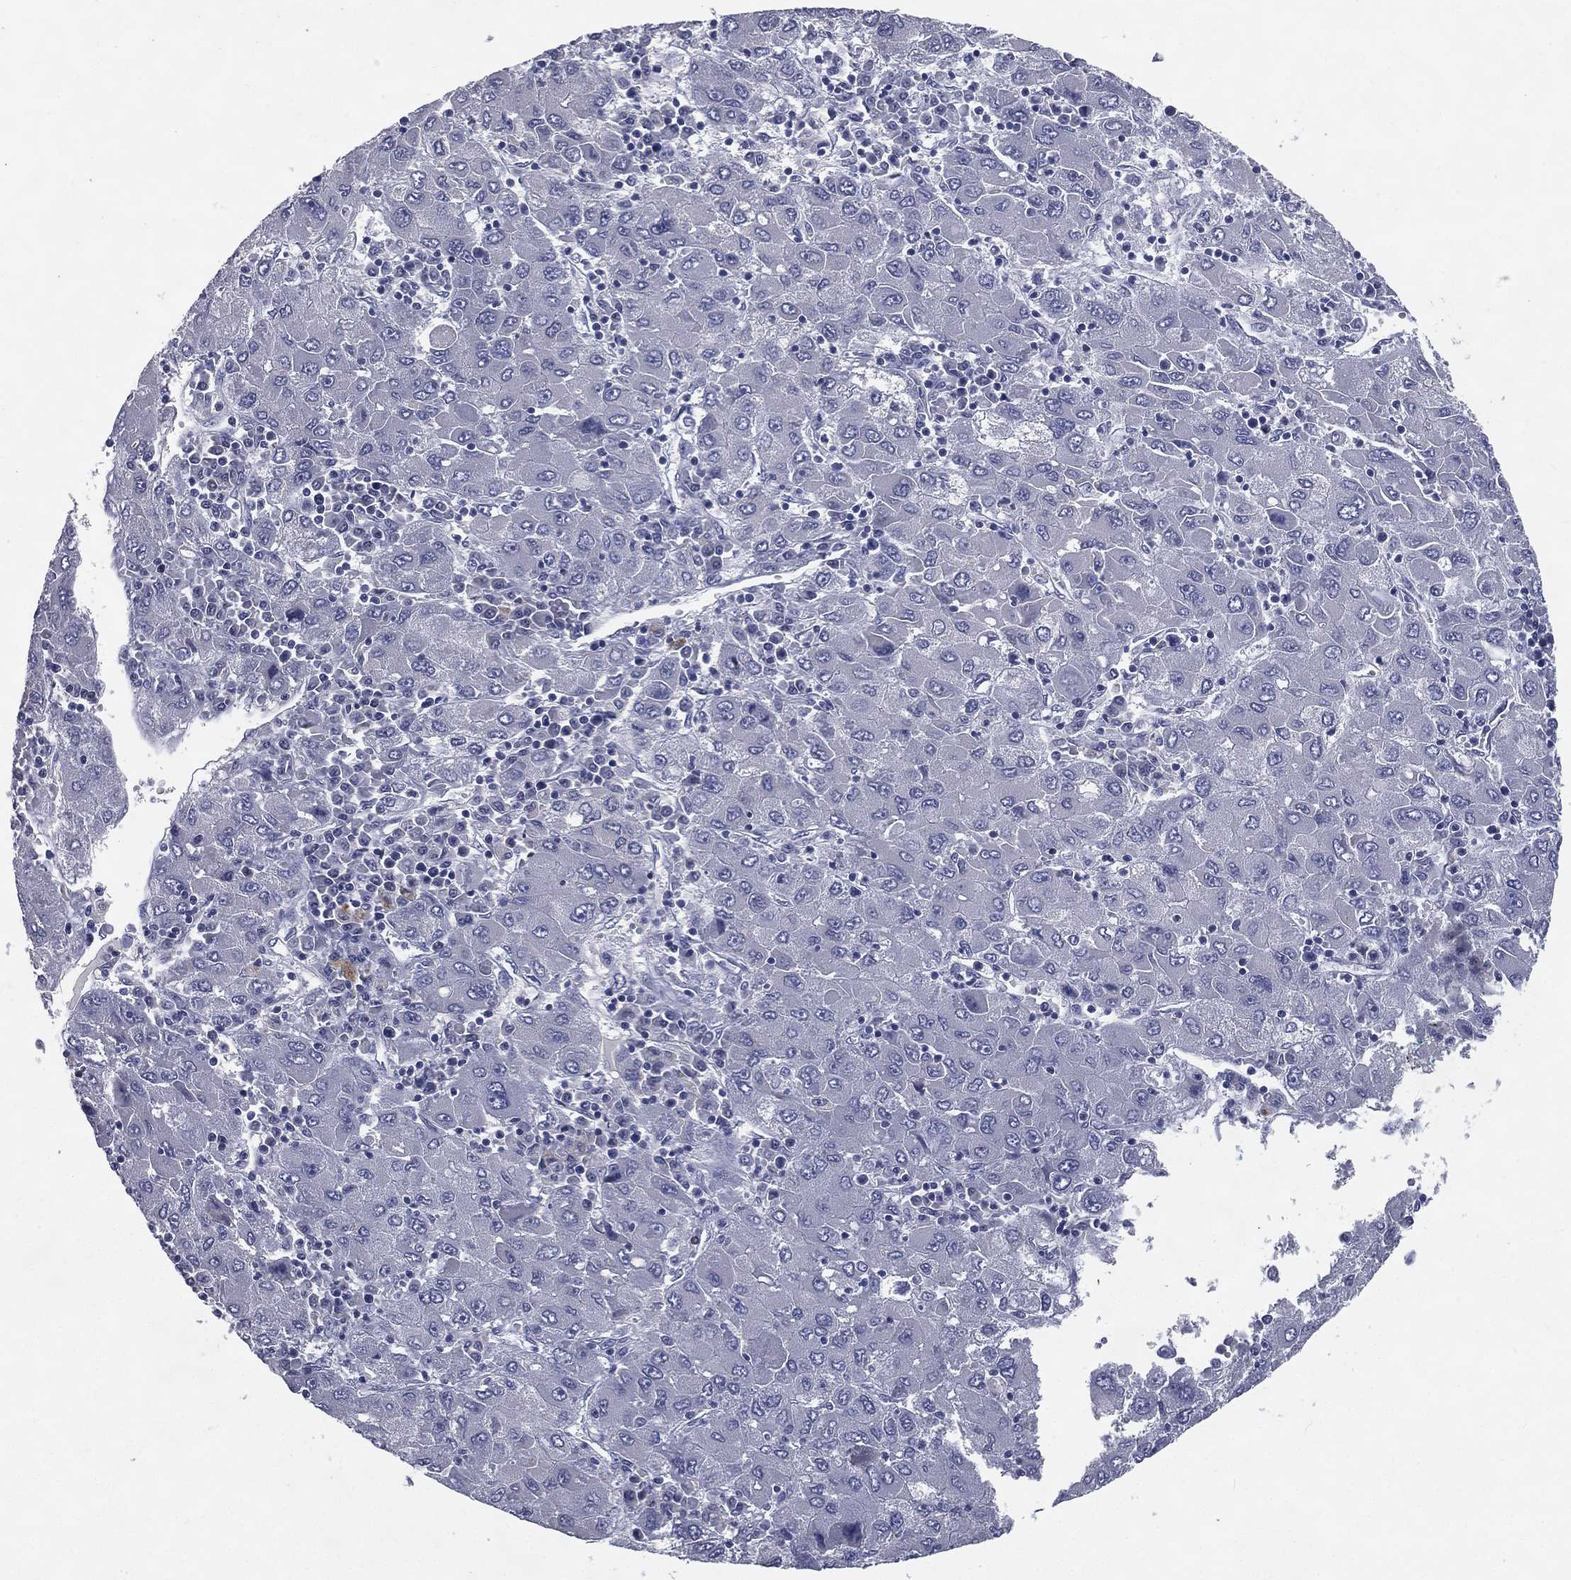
{"staining": {"intensity": "negative", "quantity": "none", "location": "none"}, "tissue": "liver cancer", "cell_type": "Tumor cells", "image_type": "cancer", "snomed": [{"axis": "morphology", "description": "Carcinoma, Hepatocellular, NOS"}, {"axis": "topography", "description": "Liver"}], "caption": "This is a histopathology image of IHC staining of liver cancer, which shows no positivity in tumor cells.", "gene": "IFT27", "patient": {"sex": "male", "age": 75}}